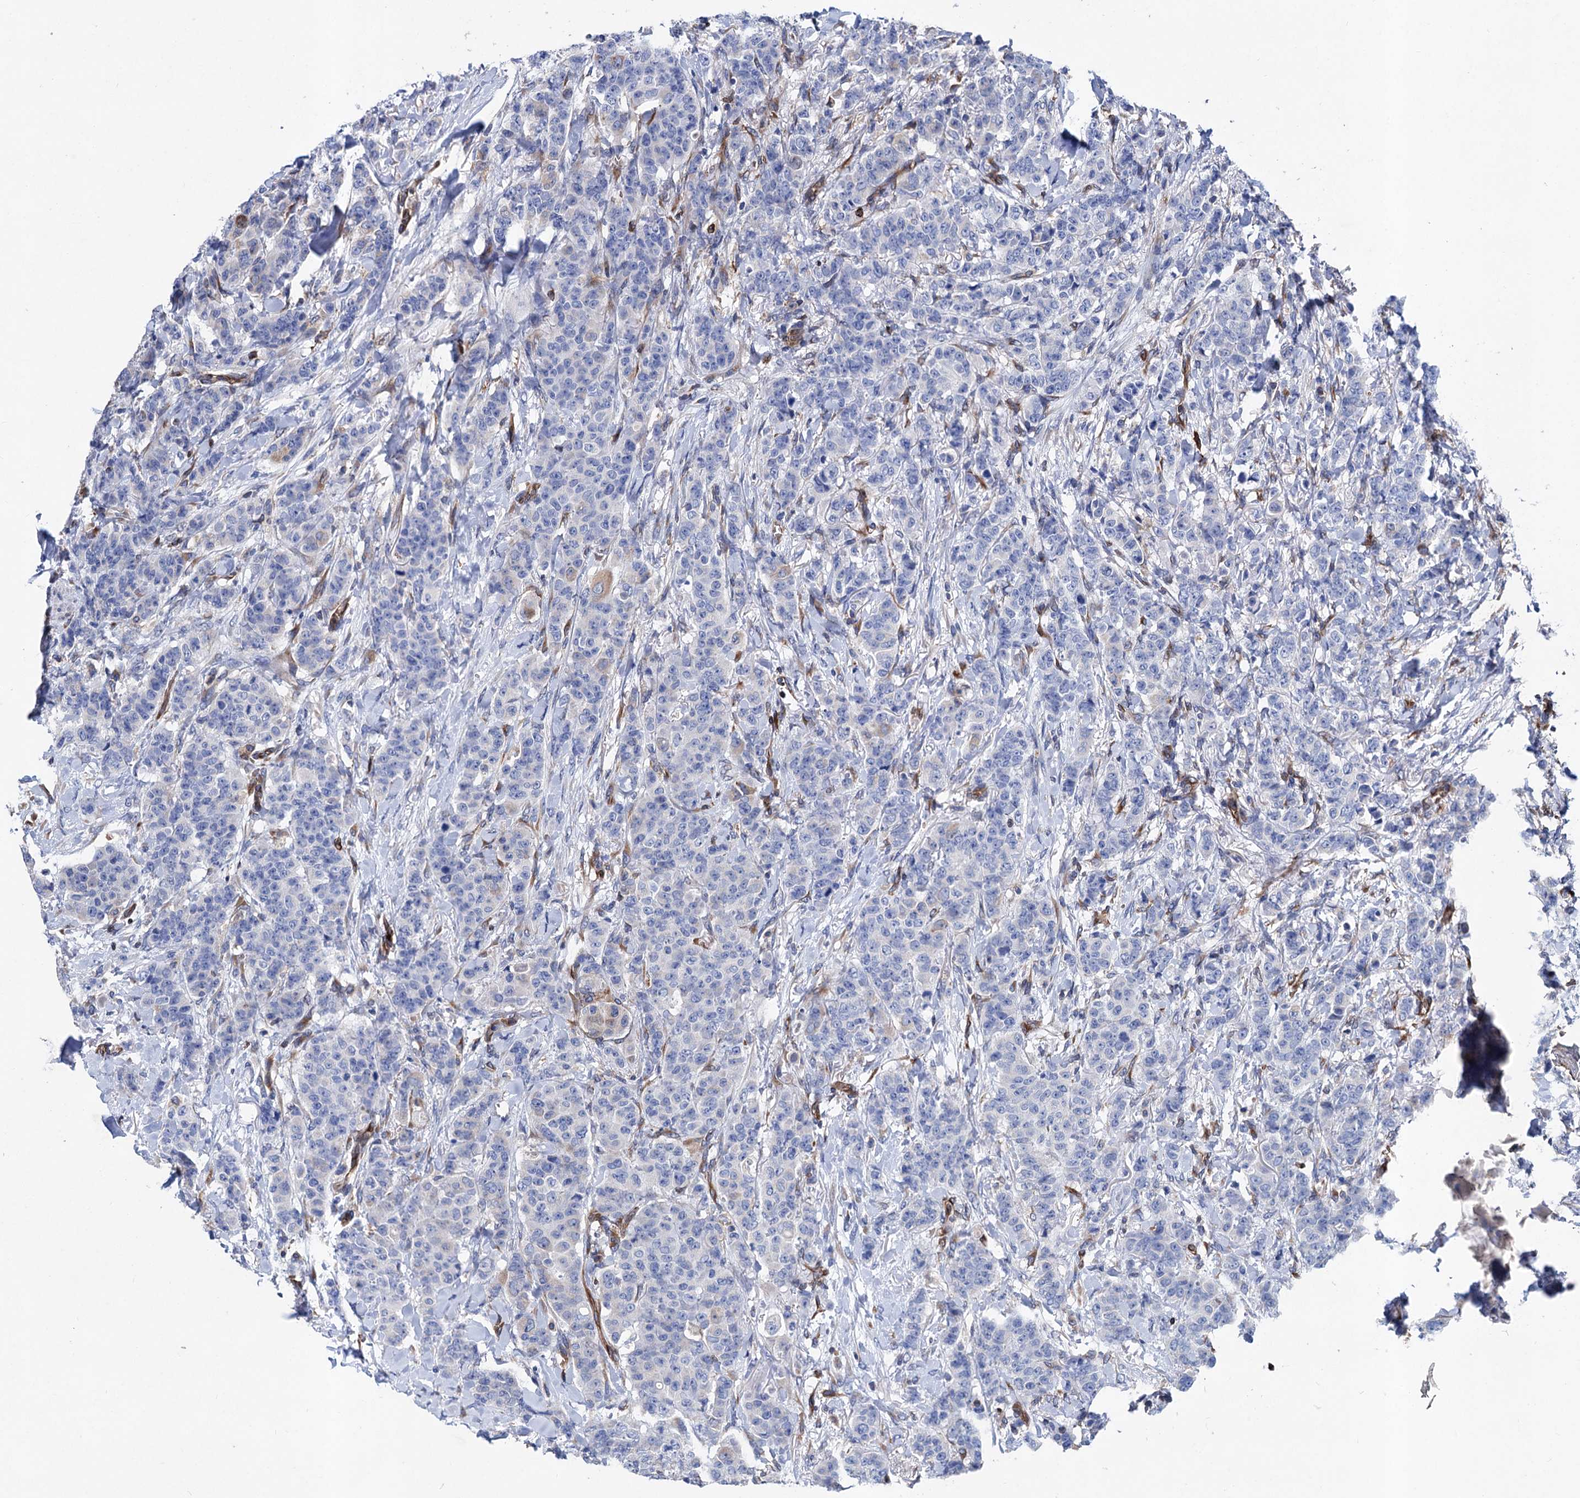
{"staining": {"intensity": "negative", "quantity": "none", "location": "none"}, "tissue": "breast cancer", "cell_type": "Tumor cells", "image_type": "cancer", "snomed": [{"axis": "morphology", "description": "Duct carcinoma"}, {"axis": "topography", "description": "Breast"}], "caption": "Immunohistochemistry (IHC) of human breast invasive ductal carcinoma reveals no positivity in tumor cells.", "gene": "STING1", "patient": {"sex": "female", "age": 40}}